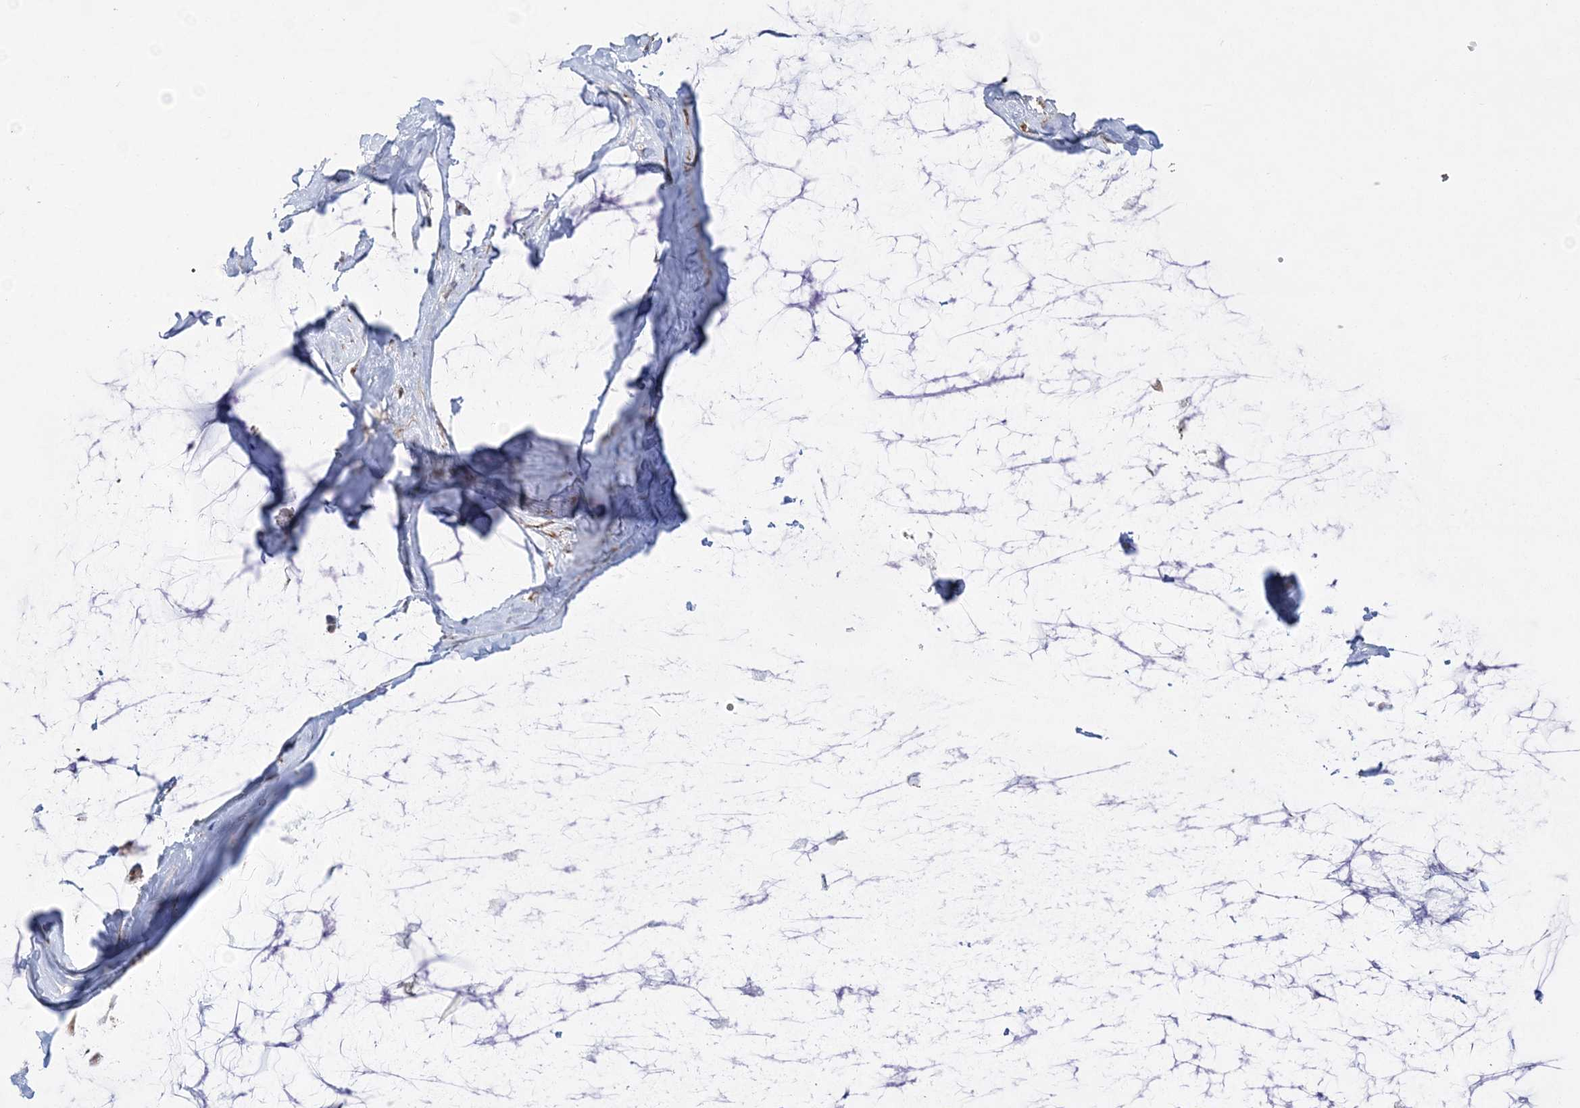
{"staining": {"intensity": "moderate", "quantity": ">75%", "location": "cytoplasmic/membranous"}, "tissue": "ovarian cancer", "cell_type": "Tumor cells", "image_type": "cancer", "snomed": [{"axis": "morphology", "description": "Cystadenocarcinoma, mucinous, NOS"}, {"axis": "topography", "description": "Ovary"}], "caption": "This photomicrograph reveals immunohistochemistry staining of human ovarian cancer, with medium moderate cytoplasmic/membranous positivity in approximately >75% of tumor cells.", "gene": "GRSF1", "patient": {"sex": "female", "age": 39}}